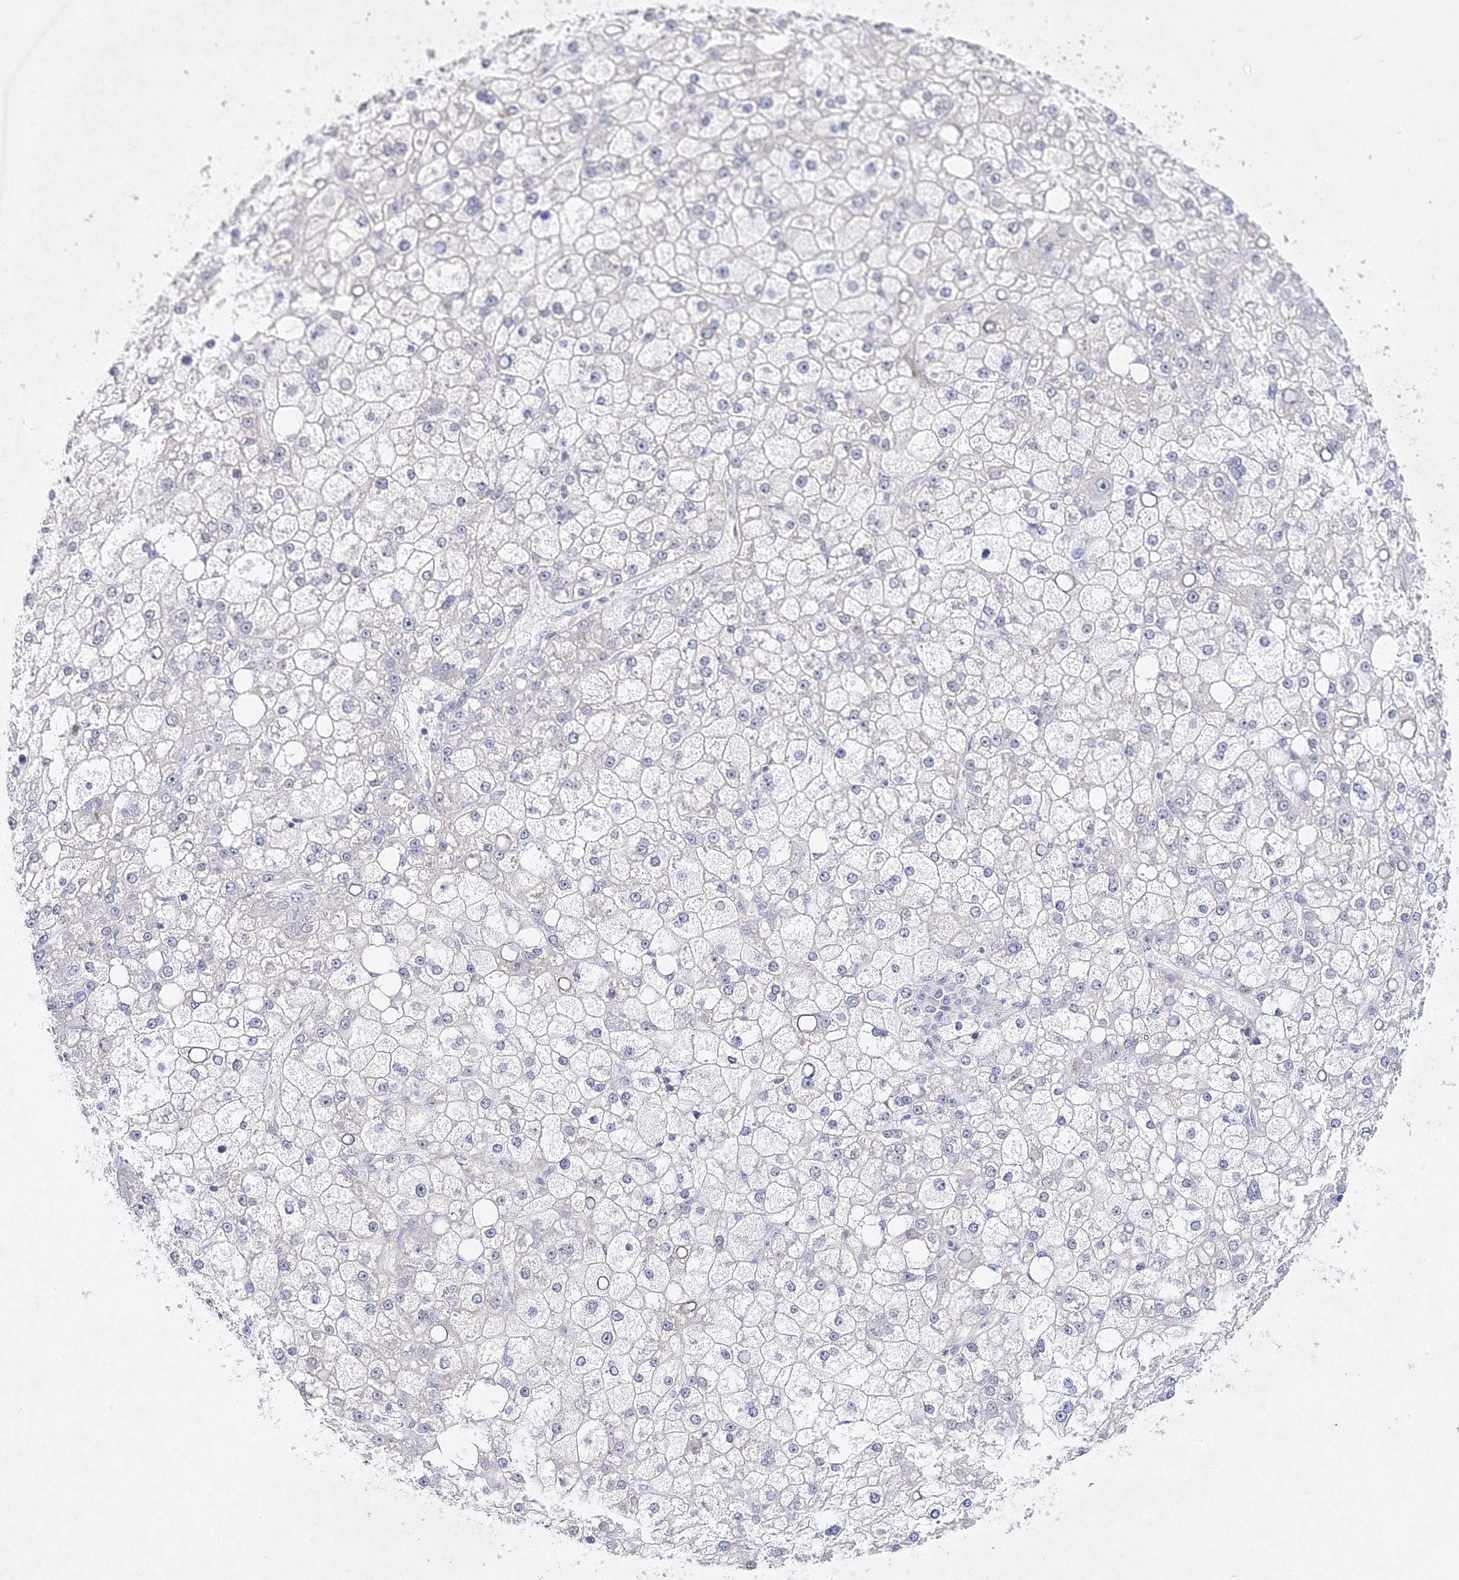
{"staining": {"intensity": "negative", "quantity": "none", "location": "none"}, "tissue": "liver cancer", "cell_type": "Tumor cells", "image_type": "cancer", "snomed": [{"axis": "morphology", "description": "Carcinoma, Hepatocellular, NOS"}, {"axis": "topography", "description": "Liver"}], "caption": "High power microscopy image of an immunohistochemistry (IHC) histopathology image of liver cancer (hepatocellular carcinoma), revealing no significant positivity in tumor cells. (Brightfield microscopy of DAB IHC at high magnification).", "gene": "NEU4", "patient": {"sex": "male", "age": 67}}